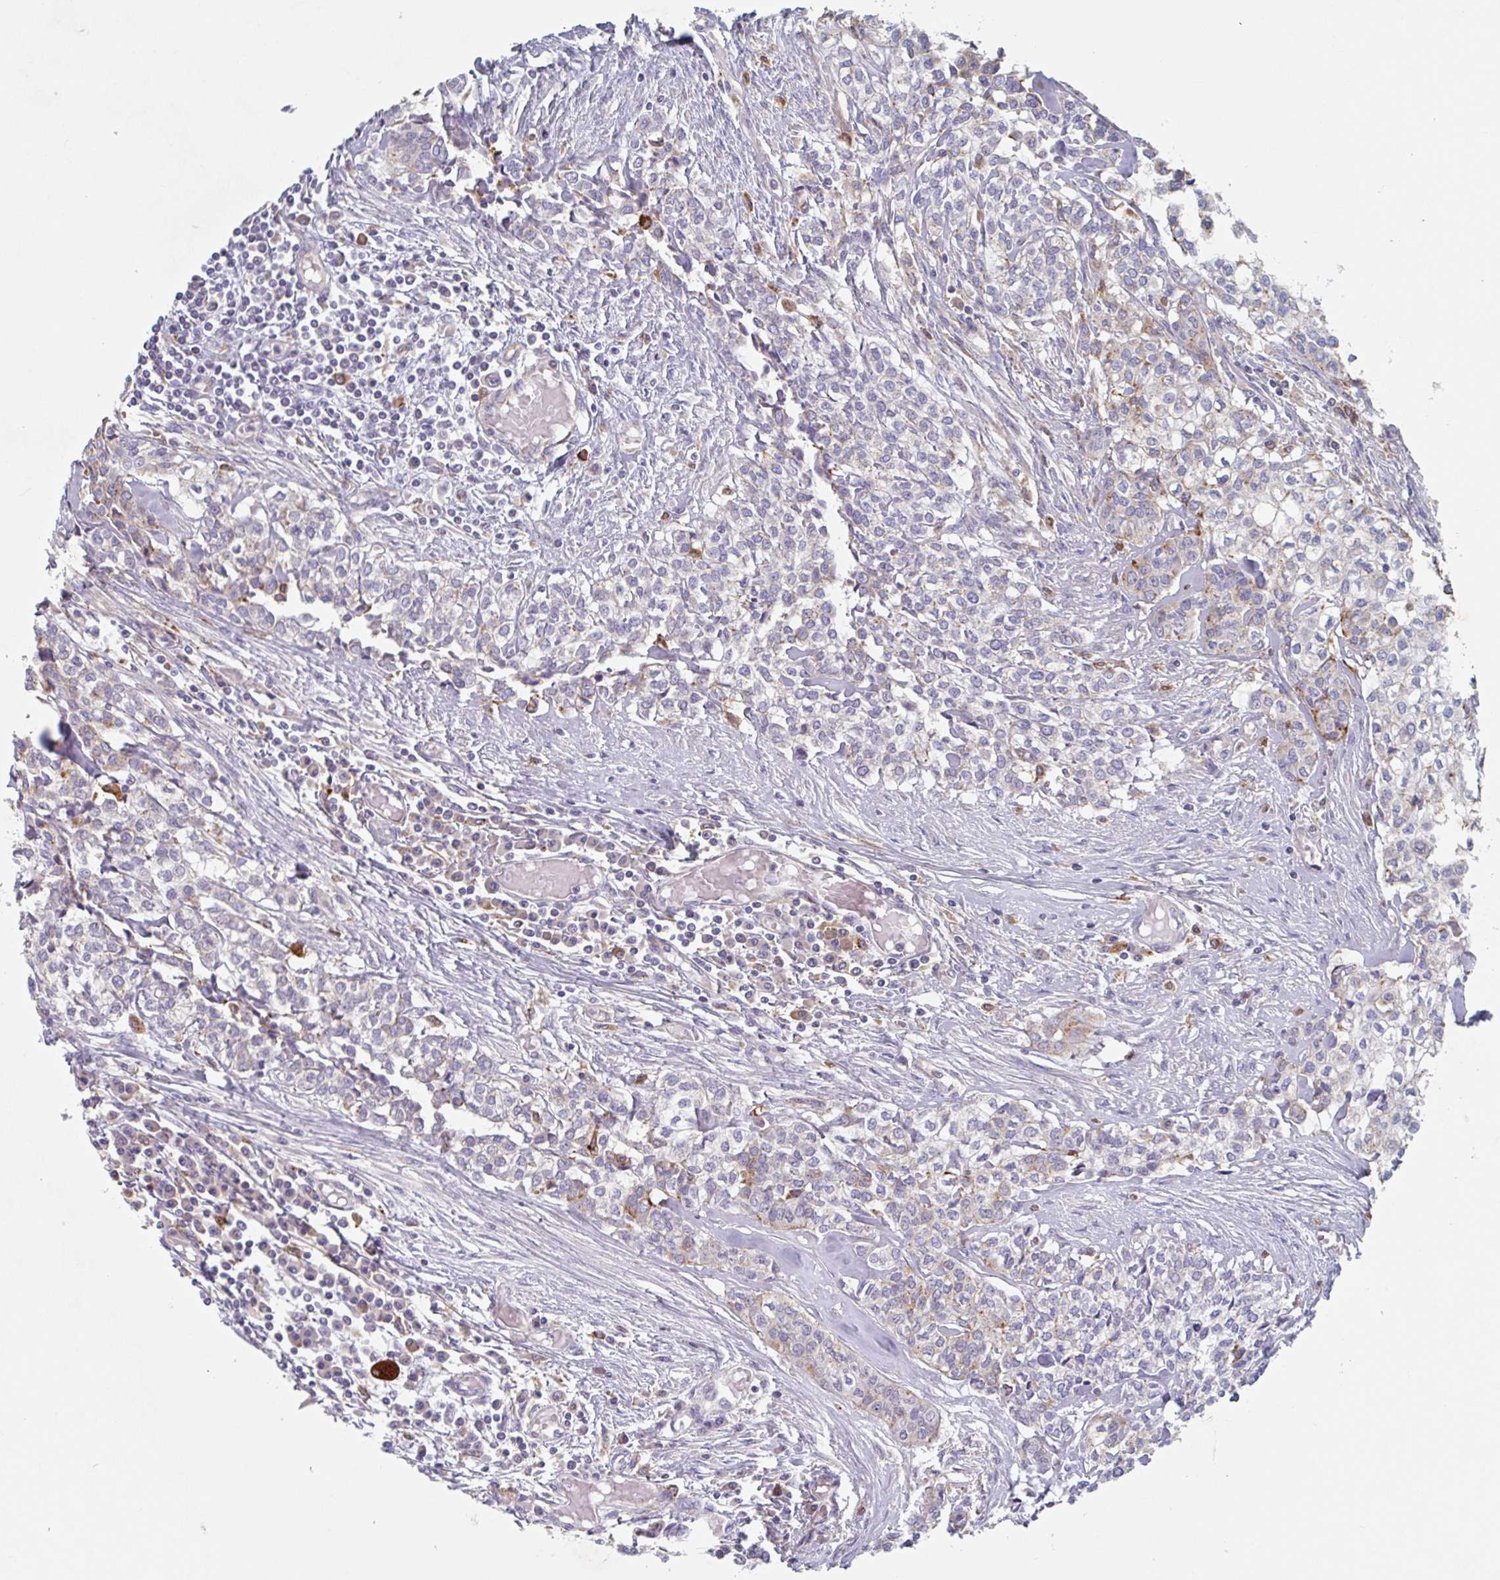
{"staining": {"intensity": "moderate", "quantity": "<25%", "location": "cytoplasmic/membranous"}, "tissue": "head and neck cancer", "cell_type": "Tumor cells", "image_type": "cancer", "snomed": [{"axis": "morphology", "description": "Adenocarcinoma, NOS"}, {"axis": "topography", "description": "Head-Neck"}], "caption": "Head and neck cancer was stained to show a protein in brown. There is low levels of moderate cytoplasmic/membranous staining in approximately <25% of tumor cells.", "gene": "MANBA", "patient": {"sex": "male", "age": 81}}